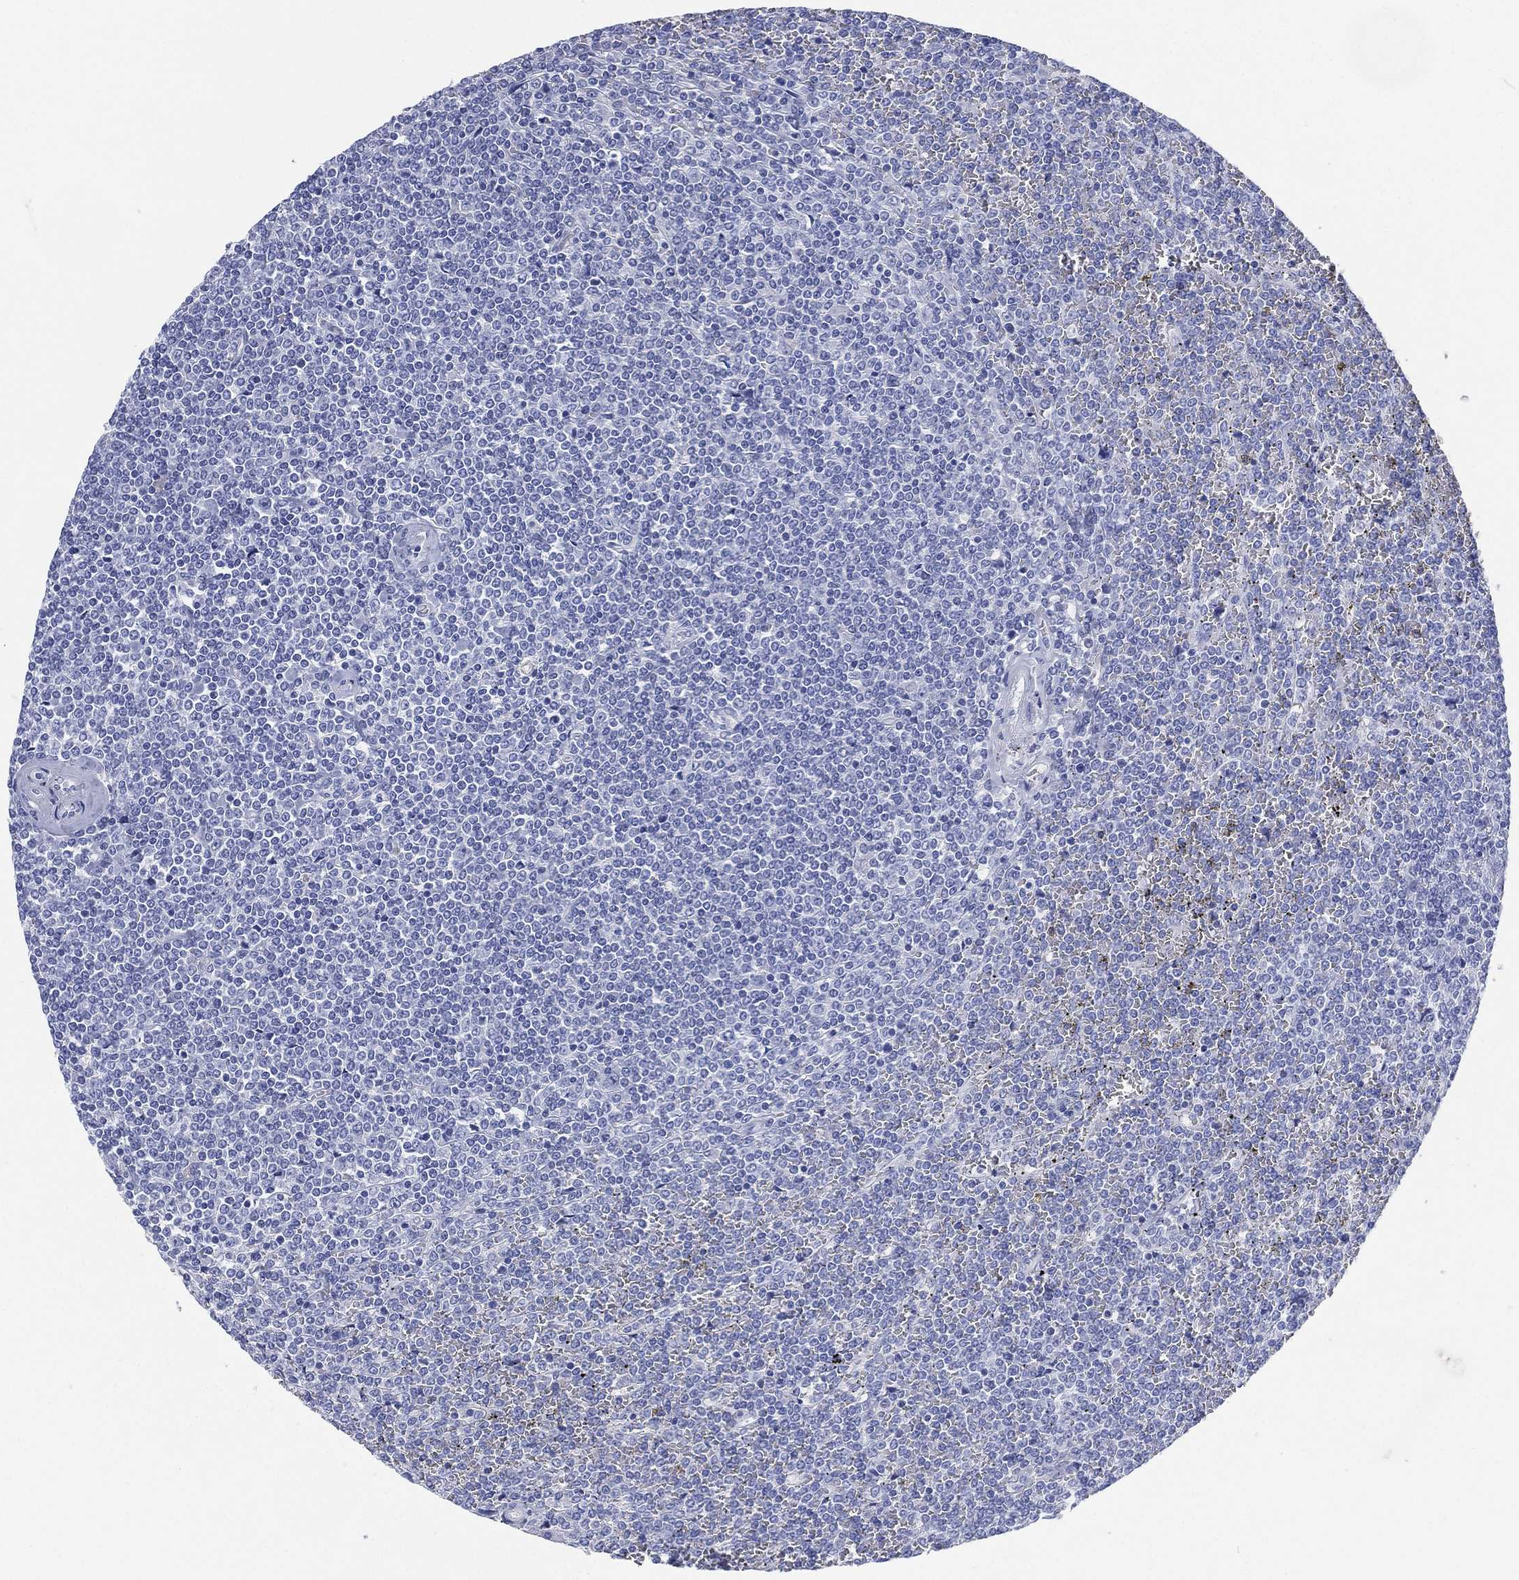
{"staining": {"intensity": "negative", "quantity": "none", "location": "none"}, "tissue": "lymphoma", "cell_type": "Tumor cells", "image_type": "cancer", "snomed": [{"axis": "morphology", "description": "Malignant lymphoma, non-Hodgkin's type, Low grade"}, {"axis": "topography", "description": "Spleen"}], "caption": "This is an immunohistochemistry (IHC) photomicrograph of lymphoma. There is no positivity in tumor cells.", "gene": "FMO1", "patient": {"sex": "female", "age": 19}}